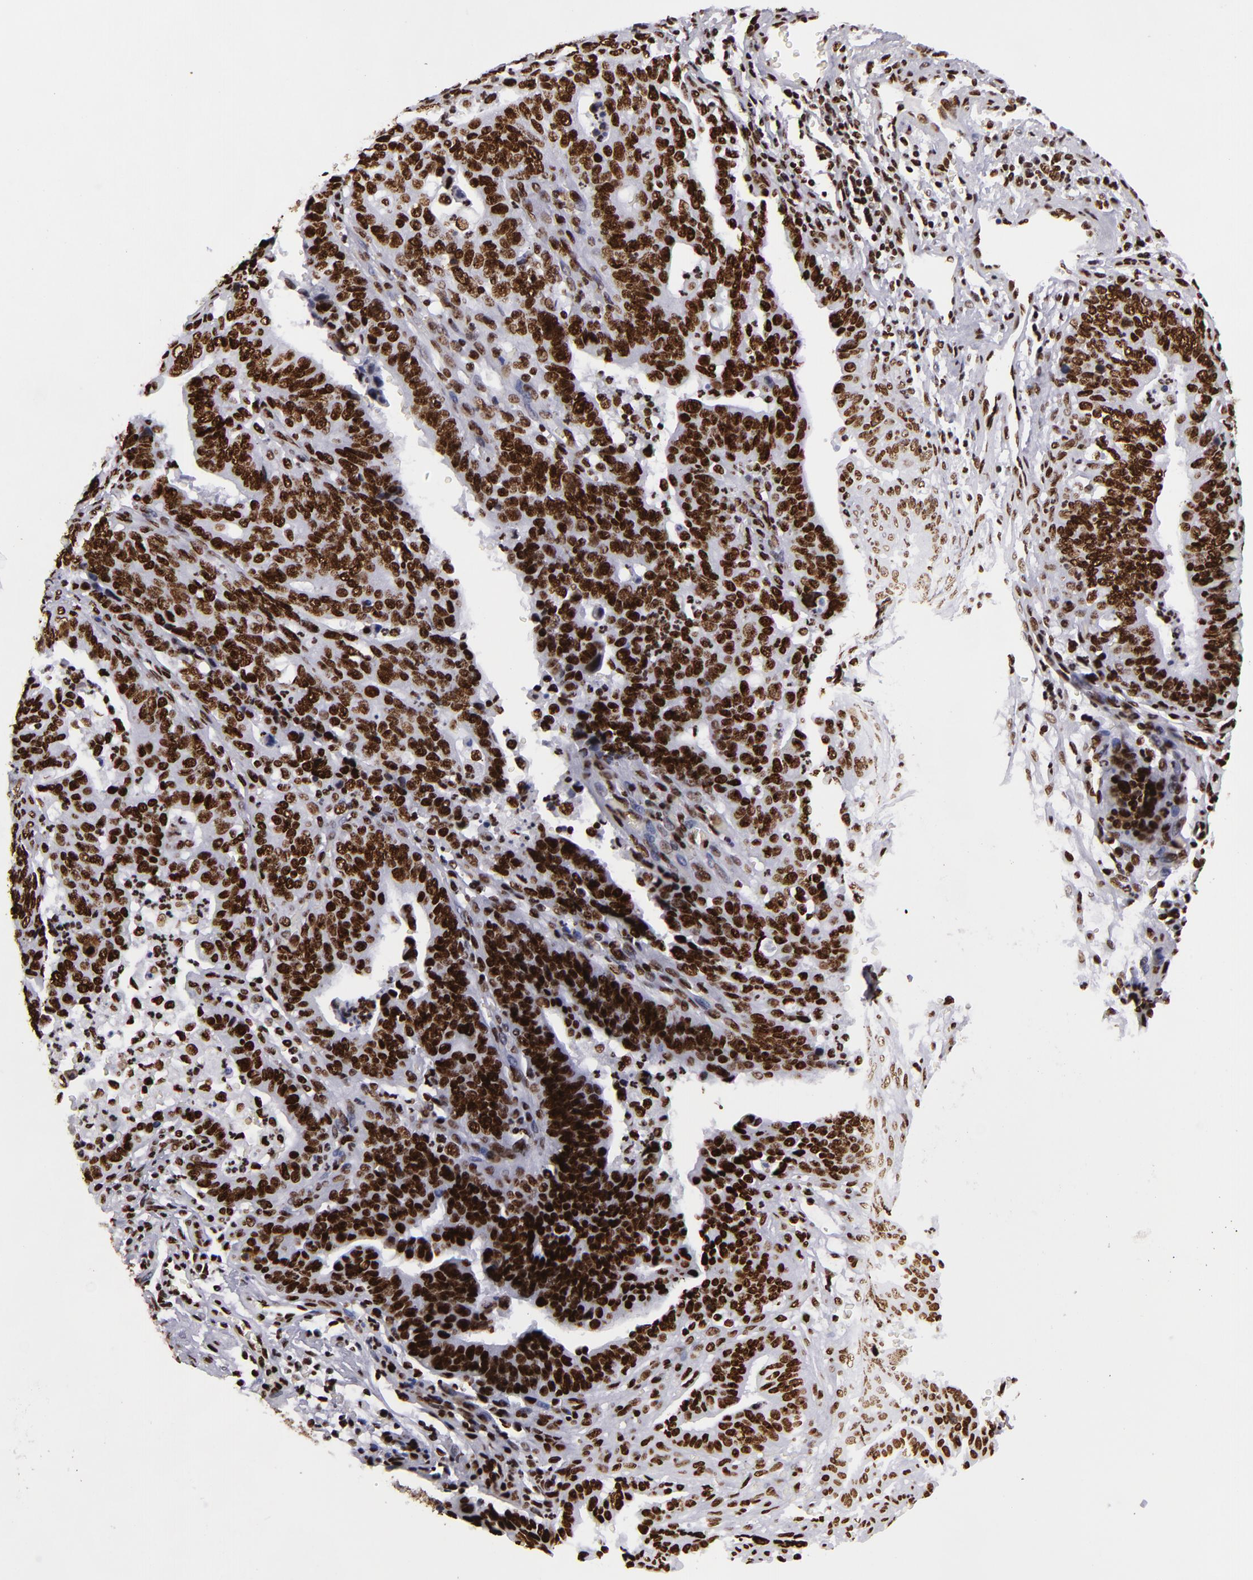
{"staining": {"intensity": "strong", "quantity": ">75%", "location": "nuclear"}, "tissue": "stomach cancer", "cell_type": "Tumor cells", "image_type": "cancer", "snomed": [{"axis": "morphology", "description": "Adenocarcinoma, NOS"}, {"axis": "topography", "description": "Stomach, upper"}], "caption": "Strong nuclear staining is identified in about >75% of tumor cells in stomach cancer (adenocarcinoma).", "gene": "SAFB", "patient": {"sex": "female", "age": 50}}